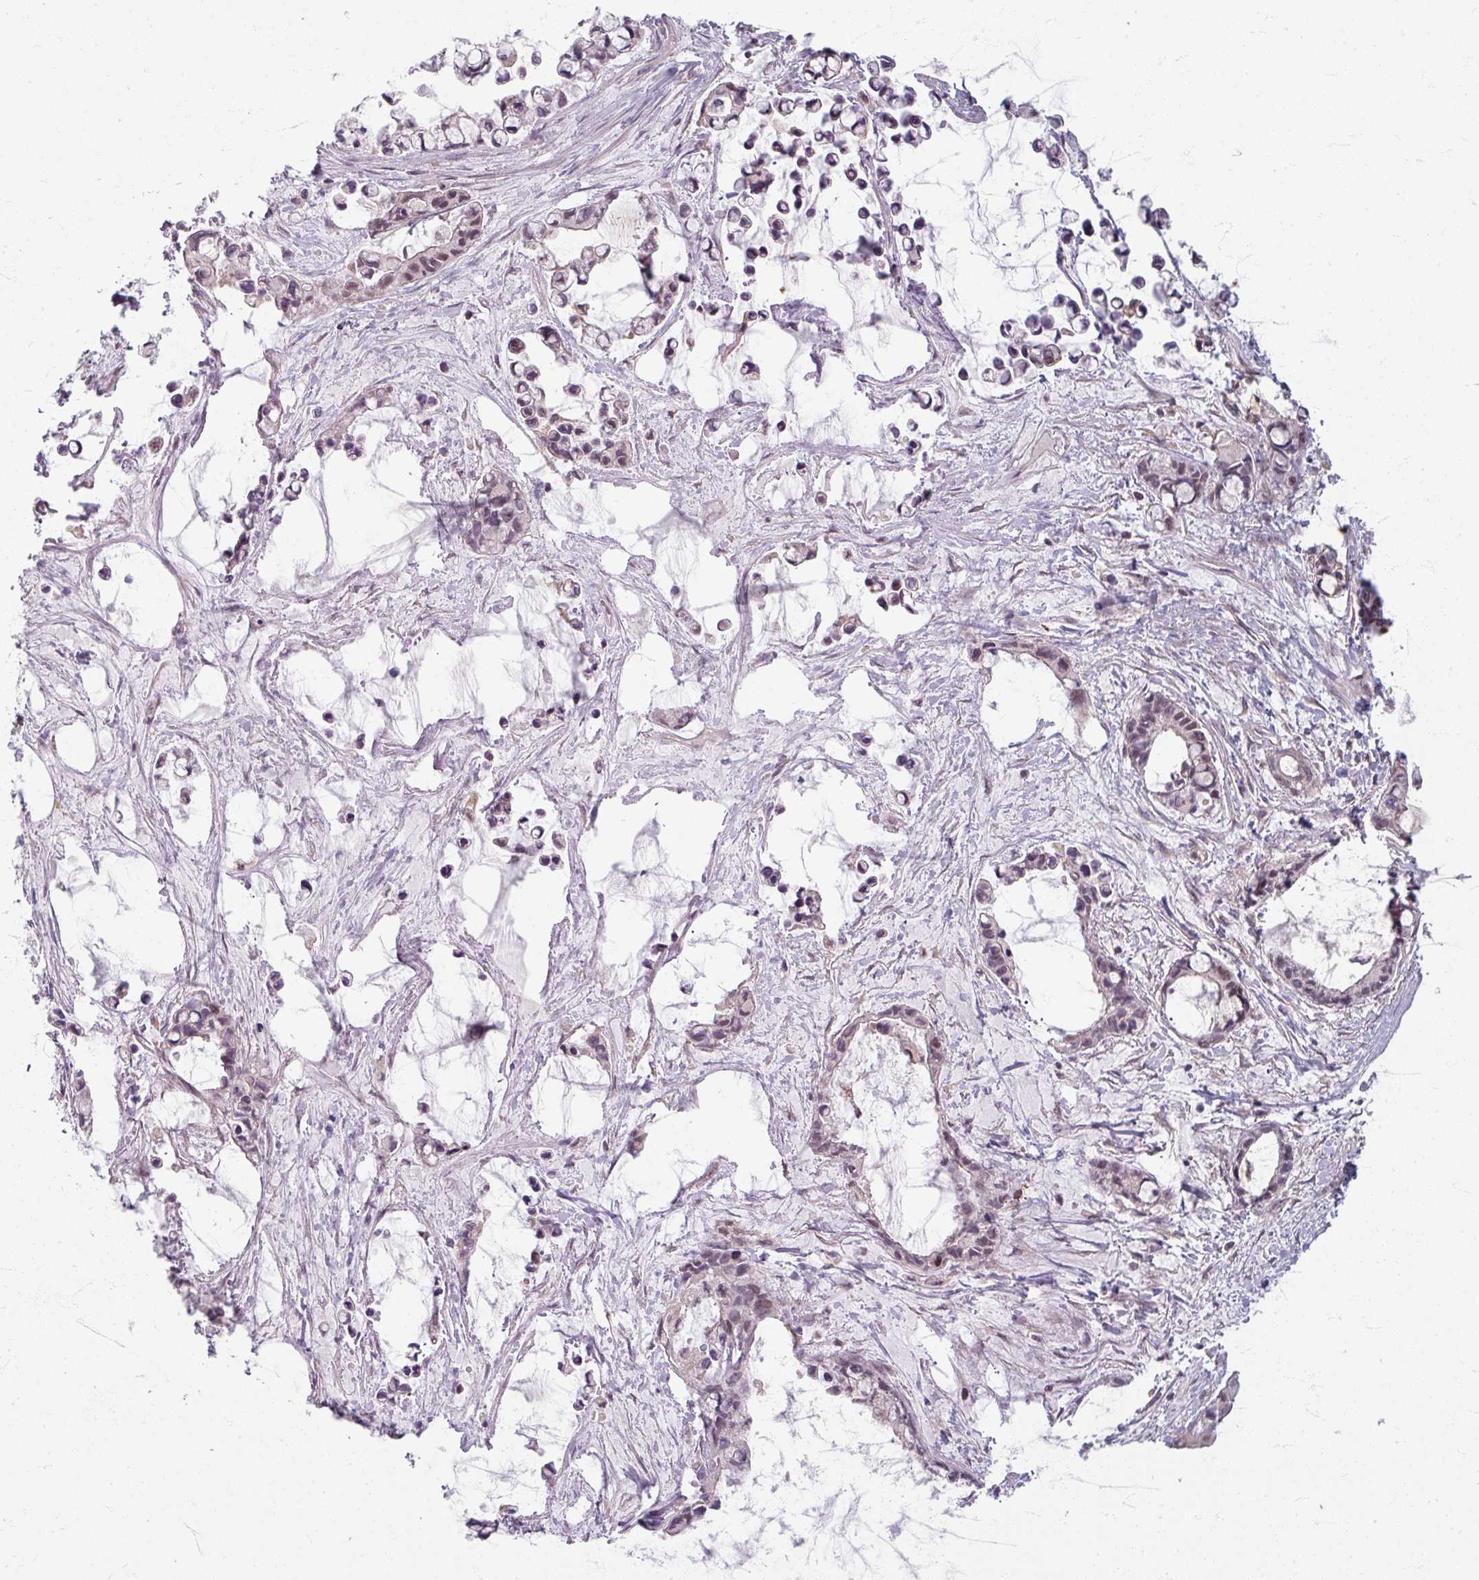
{"staining": {"intensity": "negative", "quantity": "none", "location": "none"}, "tissue": "ovarian cancer", "cell_type": "Tumor cells", "image_type": "cancer", "snomed": [{"axis": "morphology", "description": "Cystadenocarcinoma, mucinous, NOS"}, {"axis": "topography", "description": "Ovary"}], "caption": "This photomicrograph is of ovarian mucinous cystadenocarcinoma stained with immunohistochemistry (IHC) to label a protein in brown with the nuclei are counter-stained blue. There is no staining in tumor cells. The staining was performed using DAB to visualize the protein expression in brown, while the nuclei were stained in blue with hematoxylin (Magnification: 20x).", "gene": "STAM", "patient": {"sex": "female", "age": 63}}